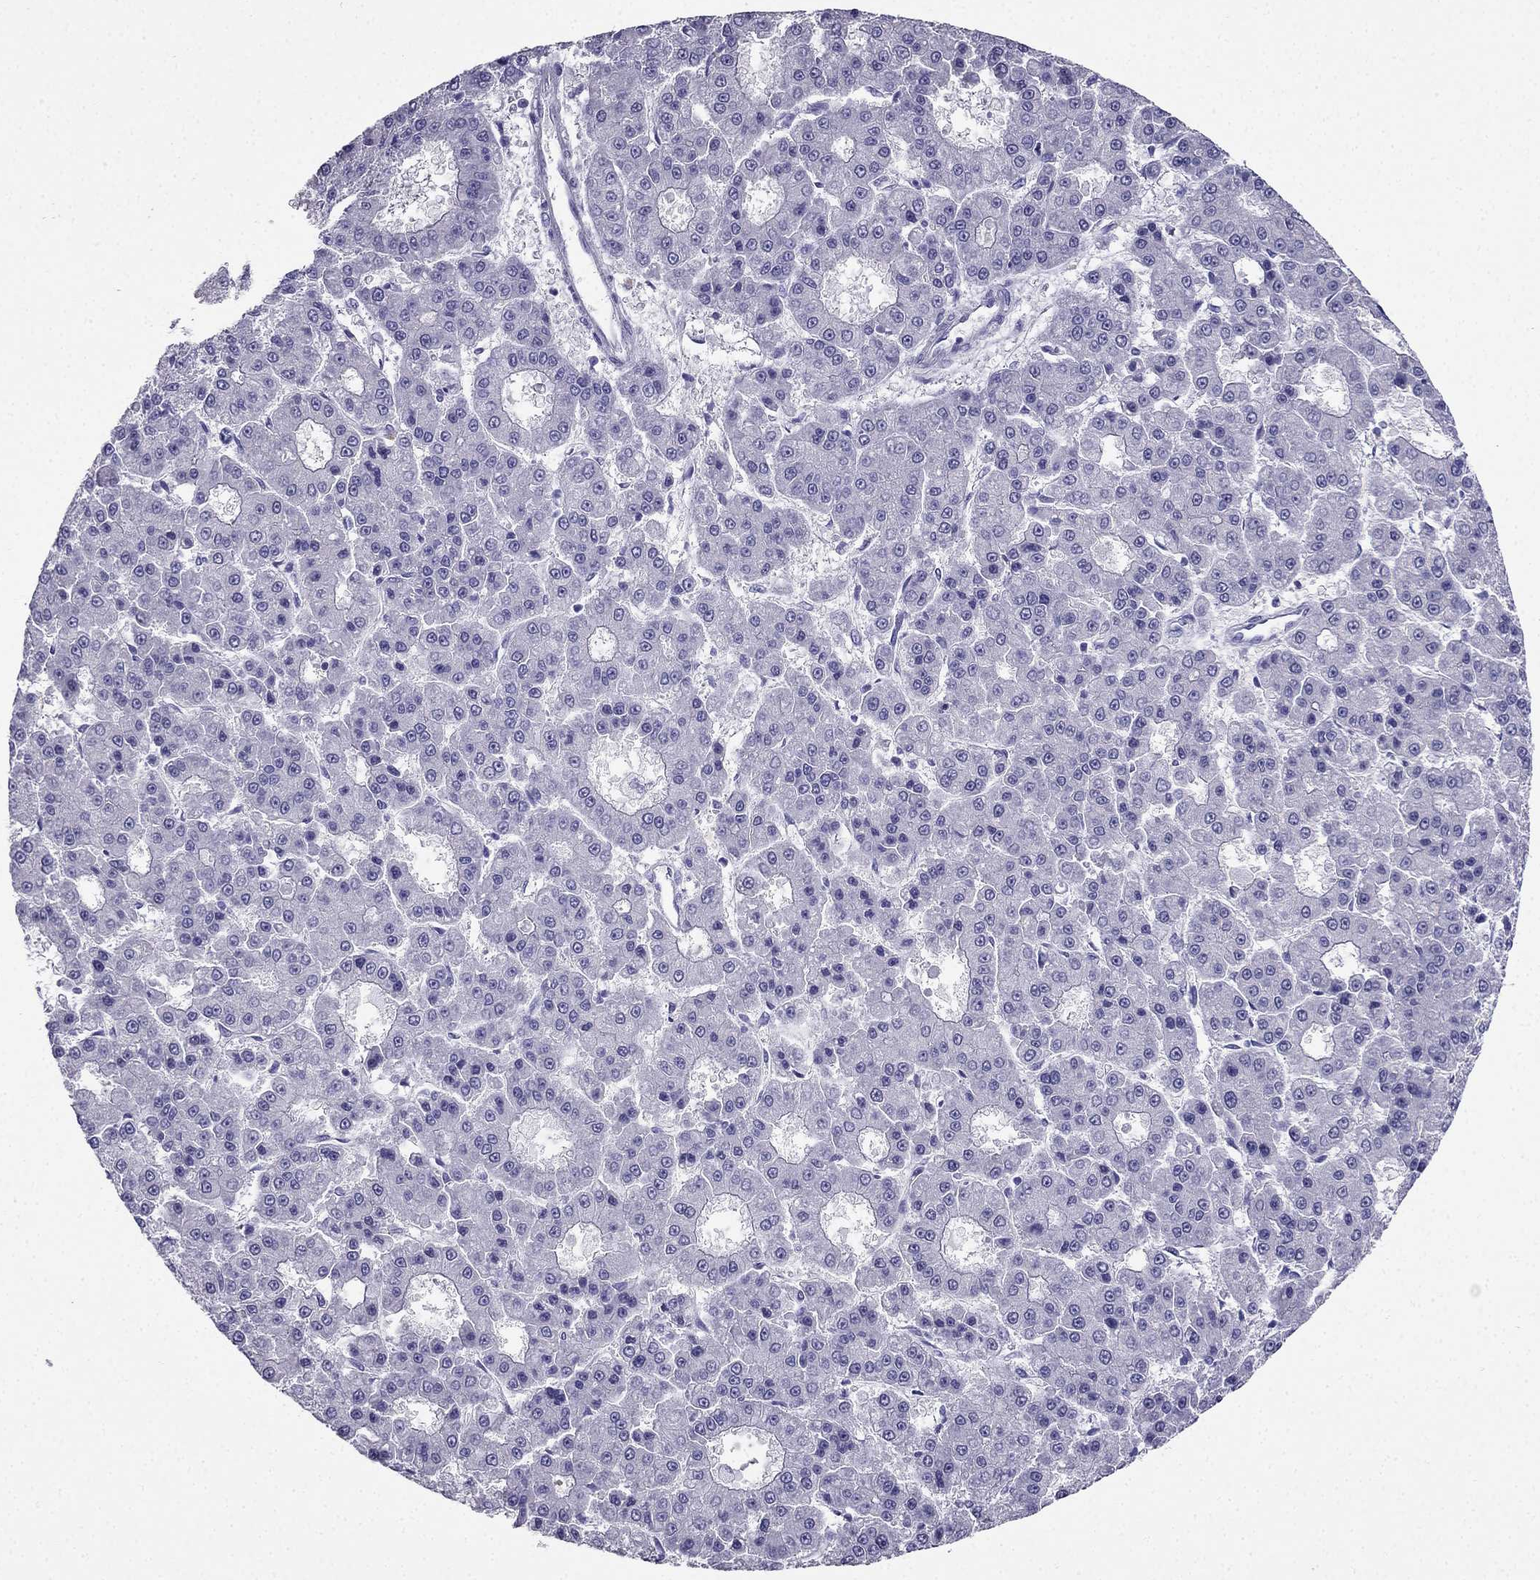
{"staining": {"intensity": "negative", "quantity": "none", "location": "none"}, "tissue": "liver cancer", "cell_type": "Tumor cells", "image_type": "cancer", "snomed": [{"axis": "morphology", "description": "Carcinoma, Hepatocellular, NOS"}, {"axis": "topography", "description": "Liver"}], "caption": "Tumor cells show no significant expression in liver cancer (hepatocellular carcinoma).", "gene": "PTH", "patient": {"sex": "male", "age": 70}}